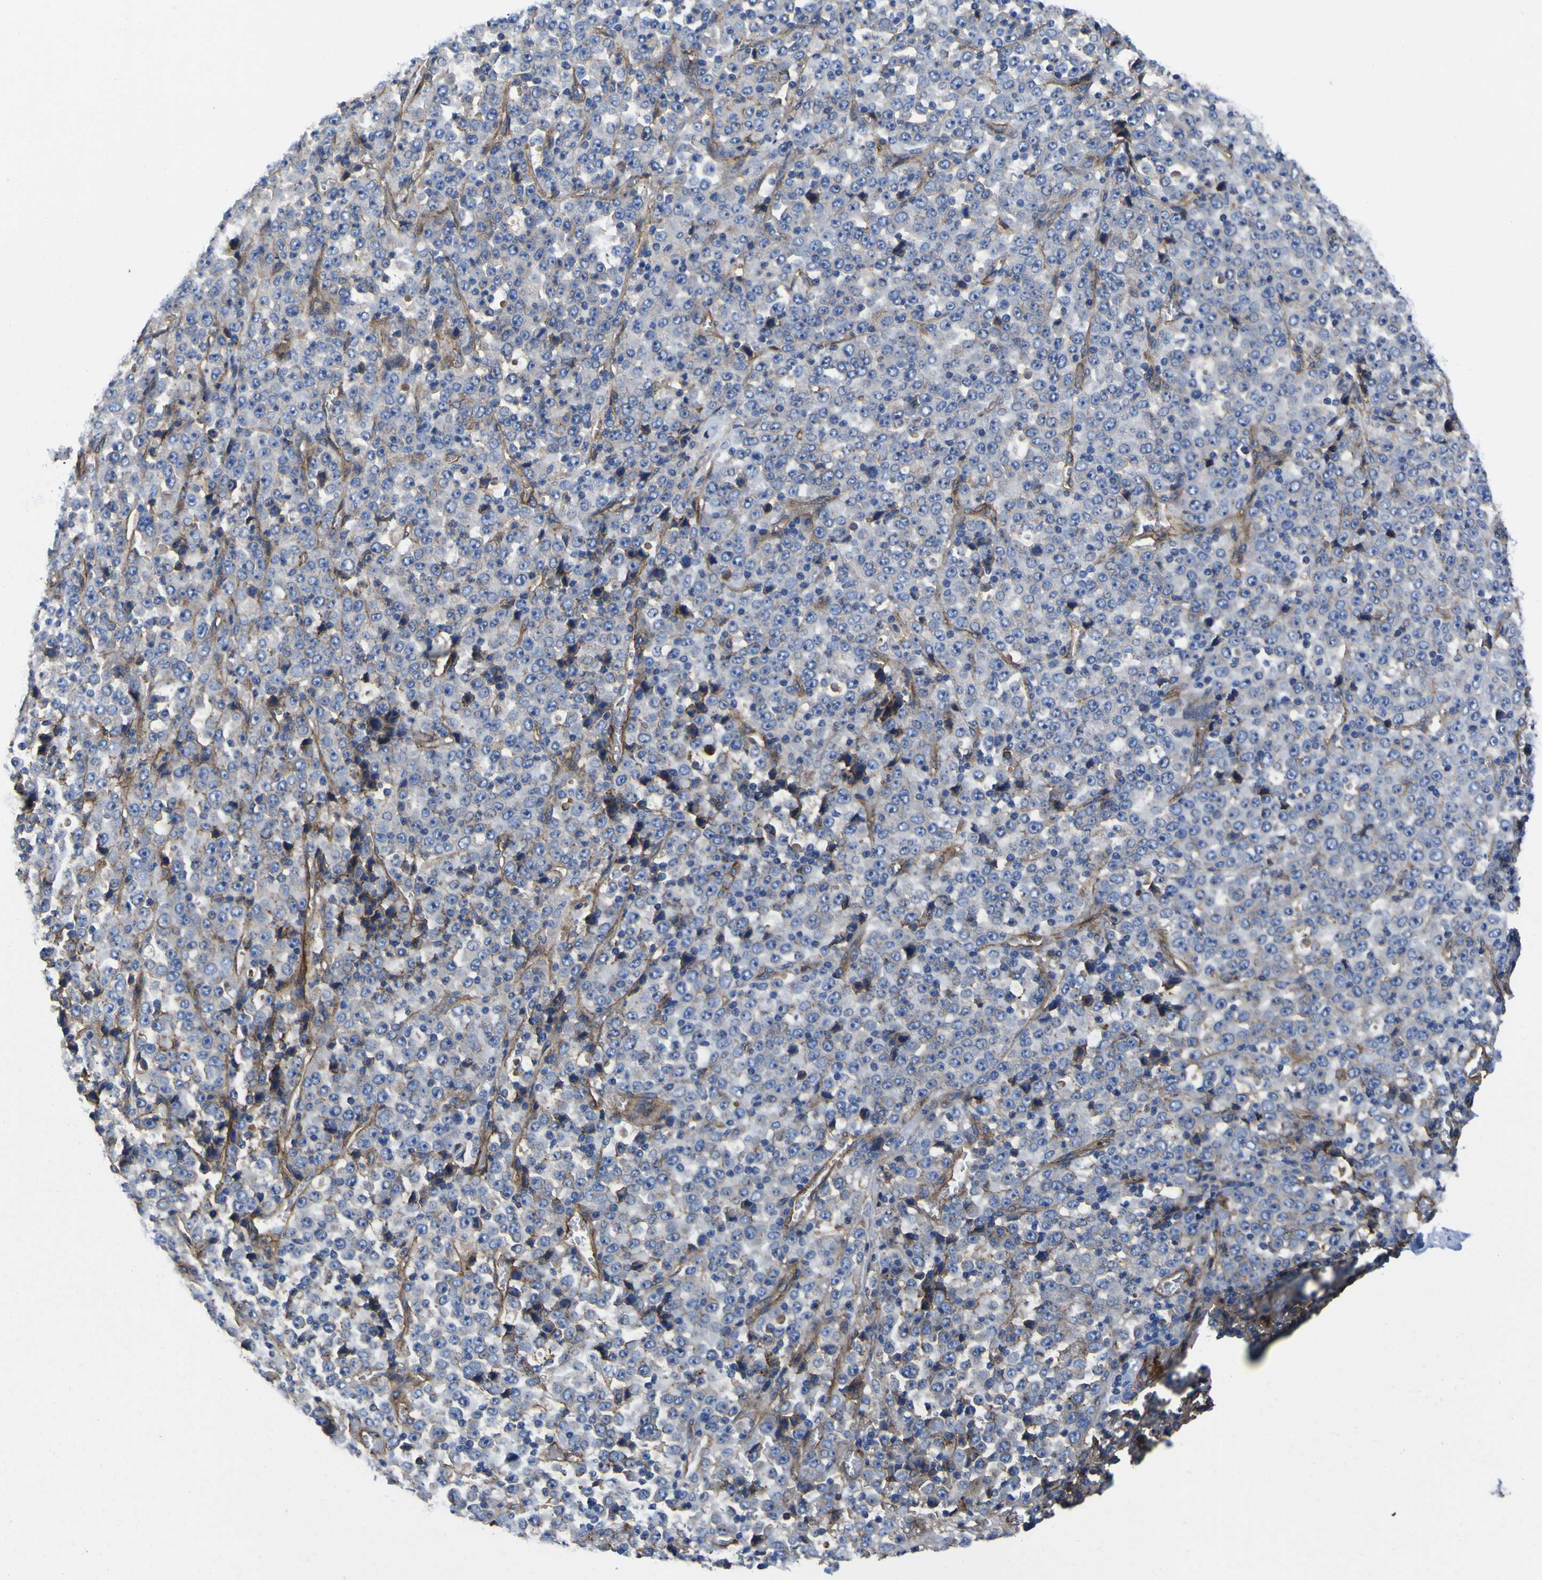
{"staining": {"intensity": "negative", "quantity": "none", "location": "none"}, "tissue": "stomach cancer", "cell_type": "Tumor cells", "image_type": "cancer", "snomed": [{"axis": "morphology", "description": "Normal tissue, NOS"}, {"axis": "morphology", "description": "Adenocarcinoma, NOS"}, {"axis": "topography", "description": "Stomach, upper"}, {"axis": "topography", "description": "Stomach"}], "caption": "Immunohistochemistry (IHC) micrograph of human adenocarcinoma (stomach) stained for a protein (brown), which shows no positivity in tumor cells.", "gene": "CD151", "patient": {"sex": "male", "age": 59}}